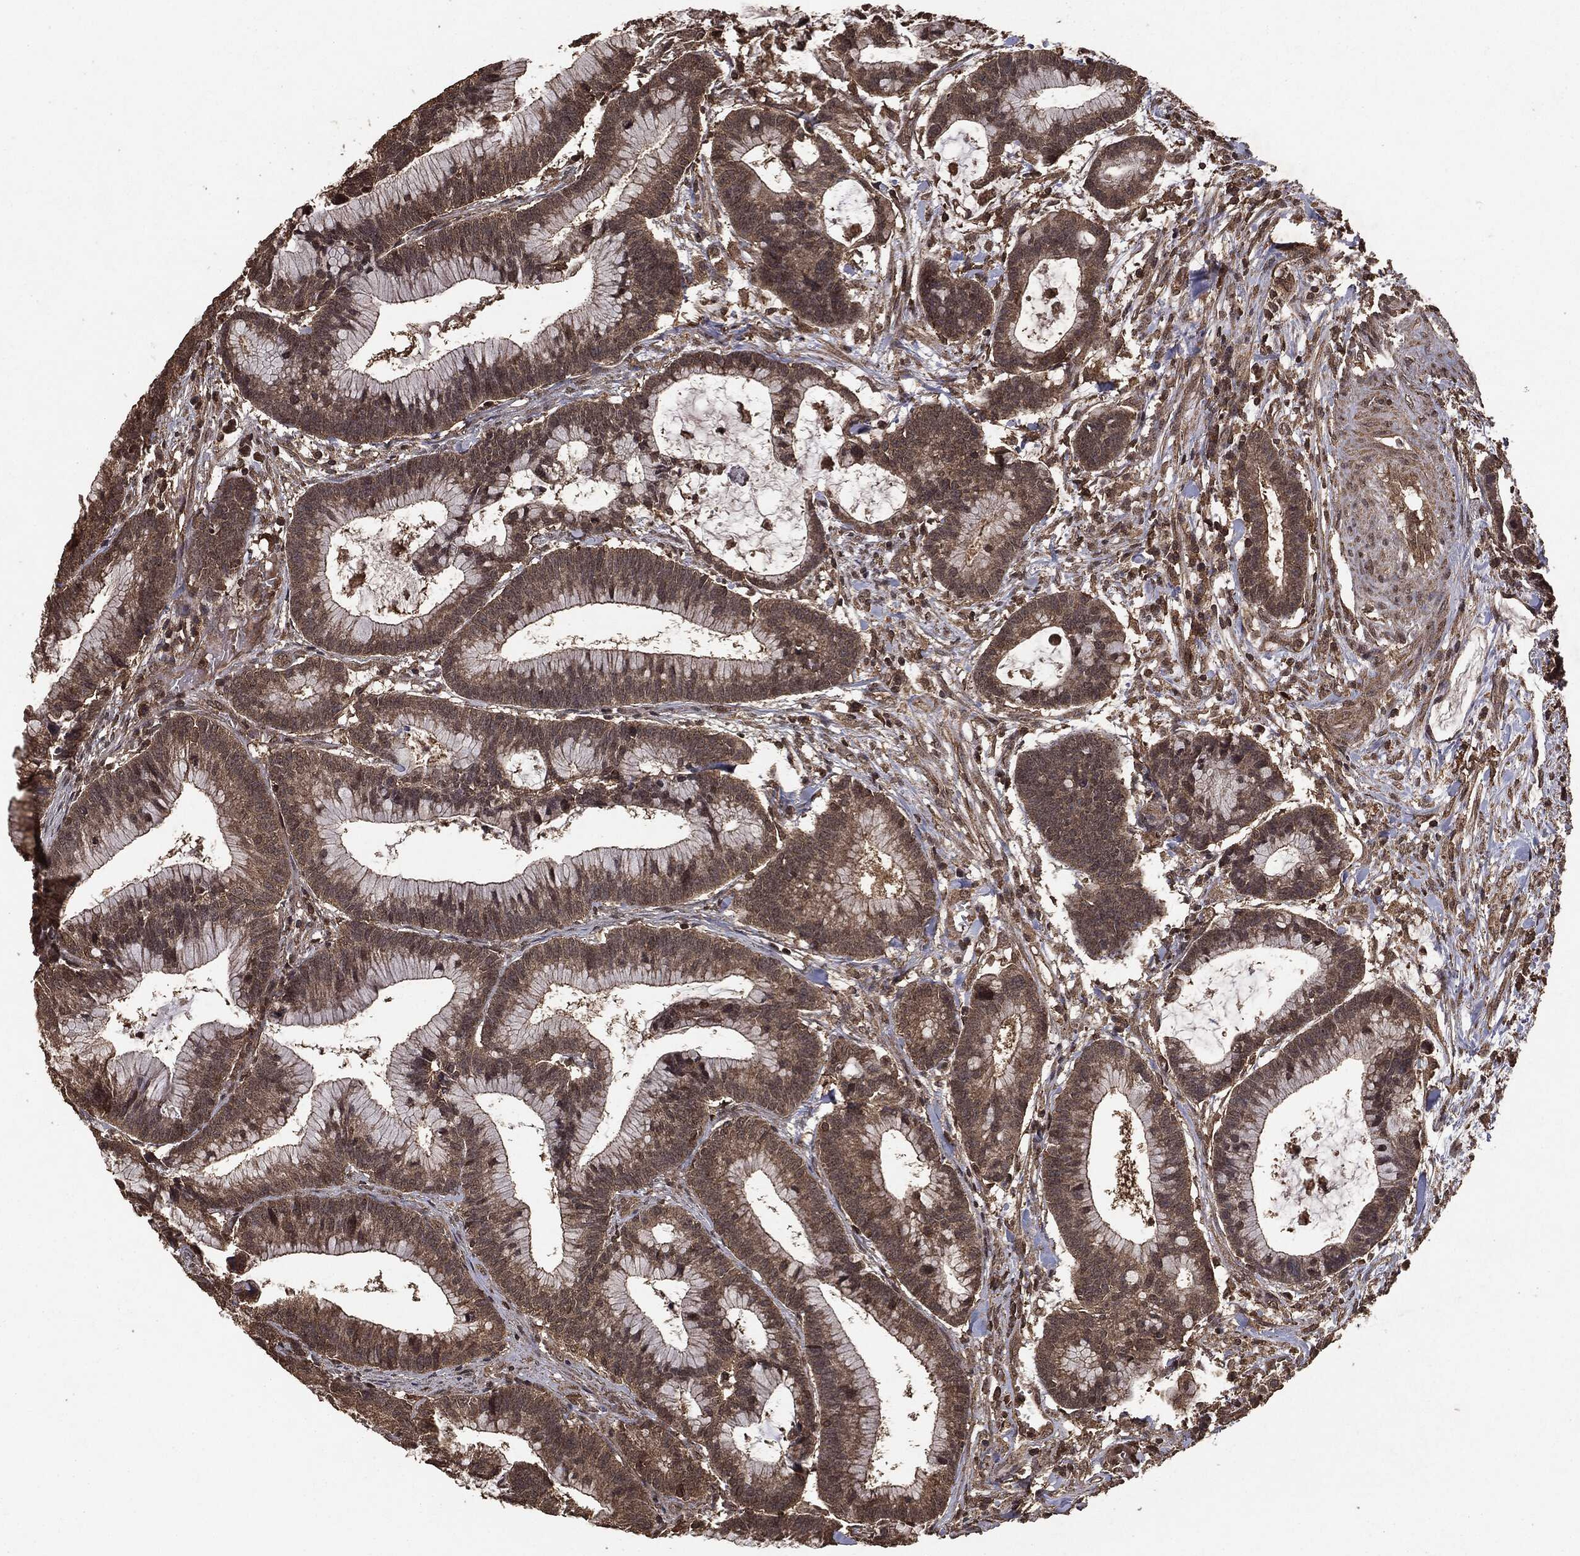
{"staining": {"intensity": "weak", "quantity": ">75%", "location": "cytoplasmic/membranous"}, "tissue": "colorectal cancer", "cell_type": "Tumor cells", "image_type": "cancer", "snomed": [{"axis": "morphology", "description": "Adenocarcinoma, NOS"}, {"axis": "topography", "description": "Colon"}], "caption": "Brown immunohistochemical staining in human colorectal cancer displays weak cytoplasmic/membranous positivity in about >75% of tumor cells. Ihc stains the protein in brown and the nuclei are stained blue.", "gene": "NME1", "patient": {"sex": "female", "age": 78}}